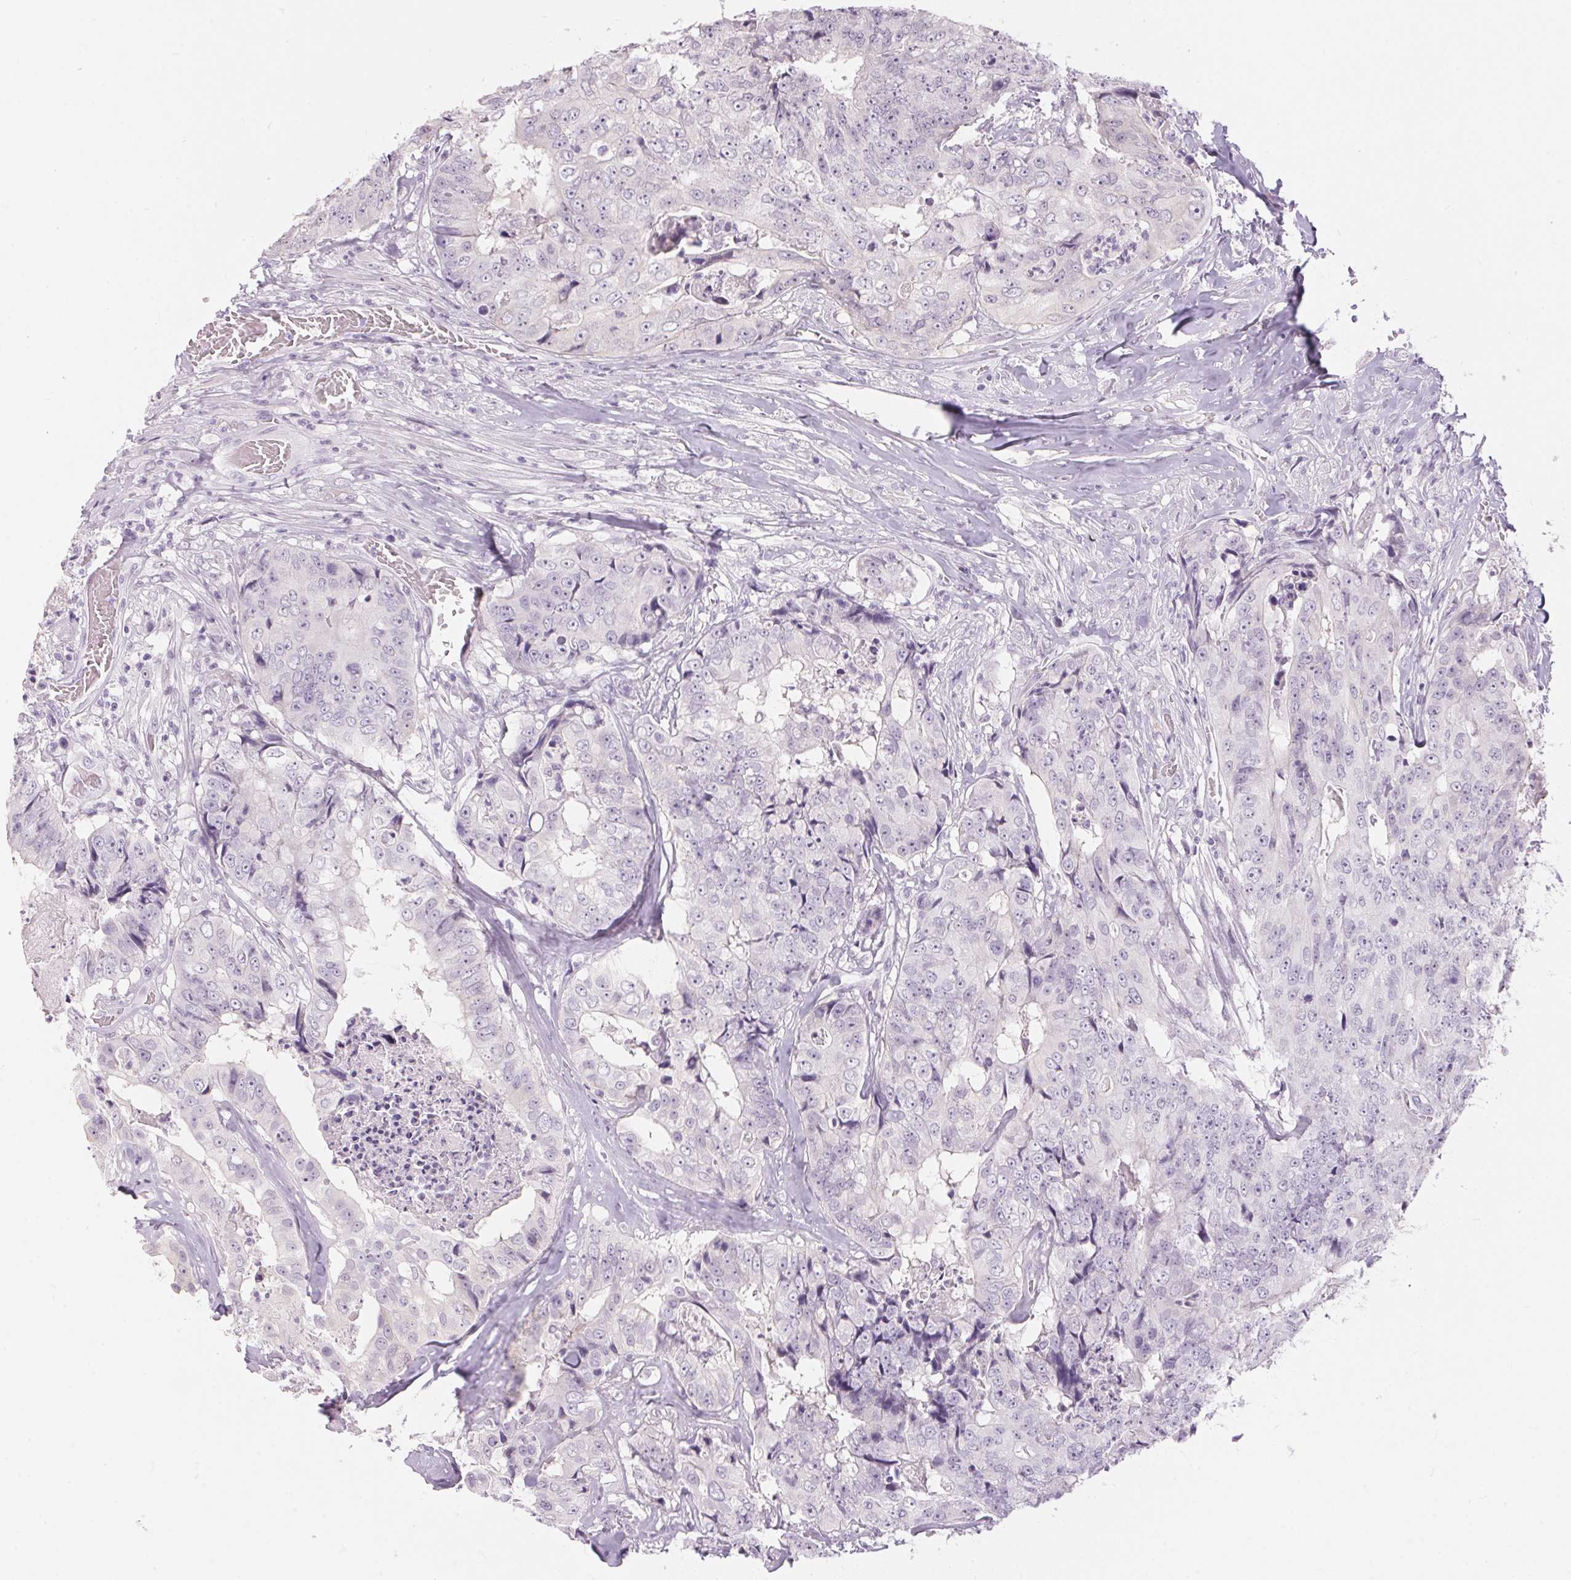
{"staining": {"intensity": "negative", "quantity": "none", "location": "none"}, "tissue": "colorectal cancer", "cell_type": "Tumor cells", "image_type": "cancer", "snomed": [{"axis": "morphology", "description": "Adenocarcinoma, NOS"}, {"axis": "topography", "description": "Rectum"}], "caption": "The micrograph reveals no staining of tumor cells in adenocarcinoma (colorectal). (DAB (3,3'-diaminobenzidine) immunohistochemistry, high magnification).", "gene": "CADPS", "patient": {"sex": "female", "age": 62}}